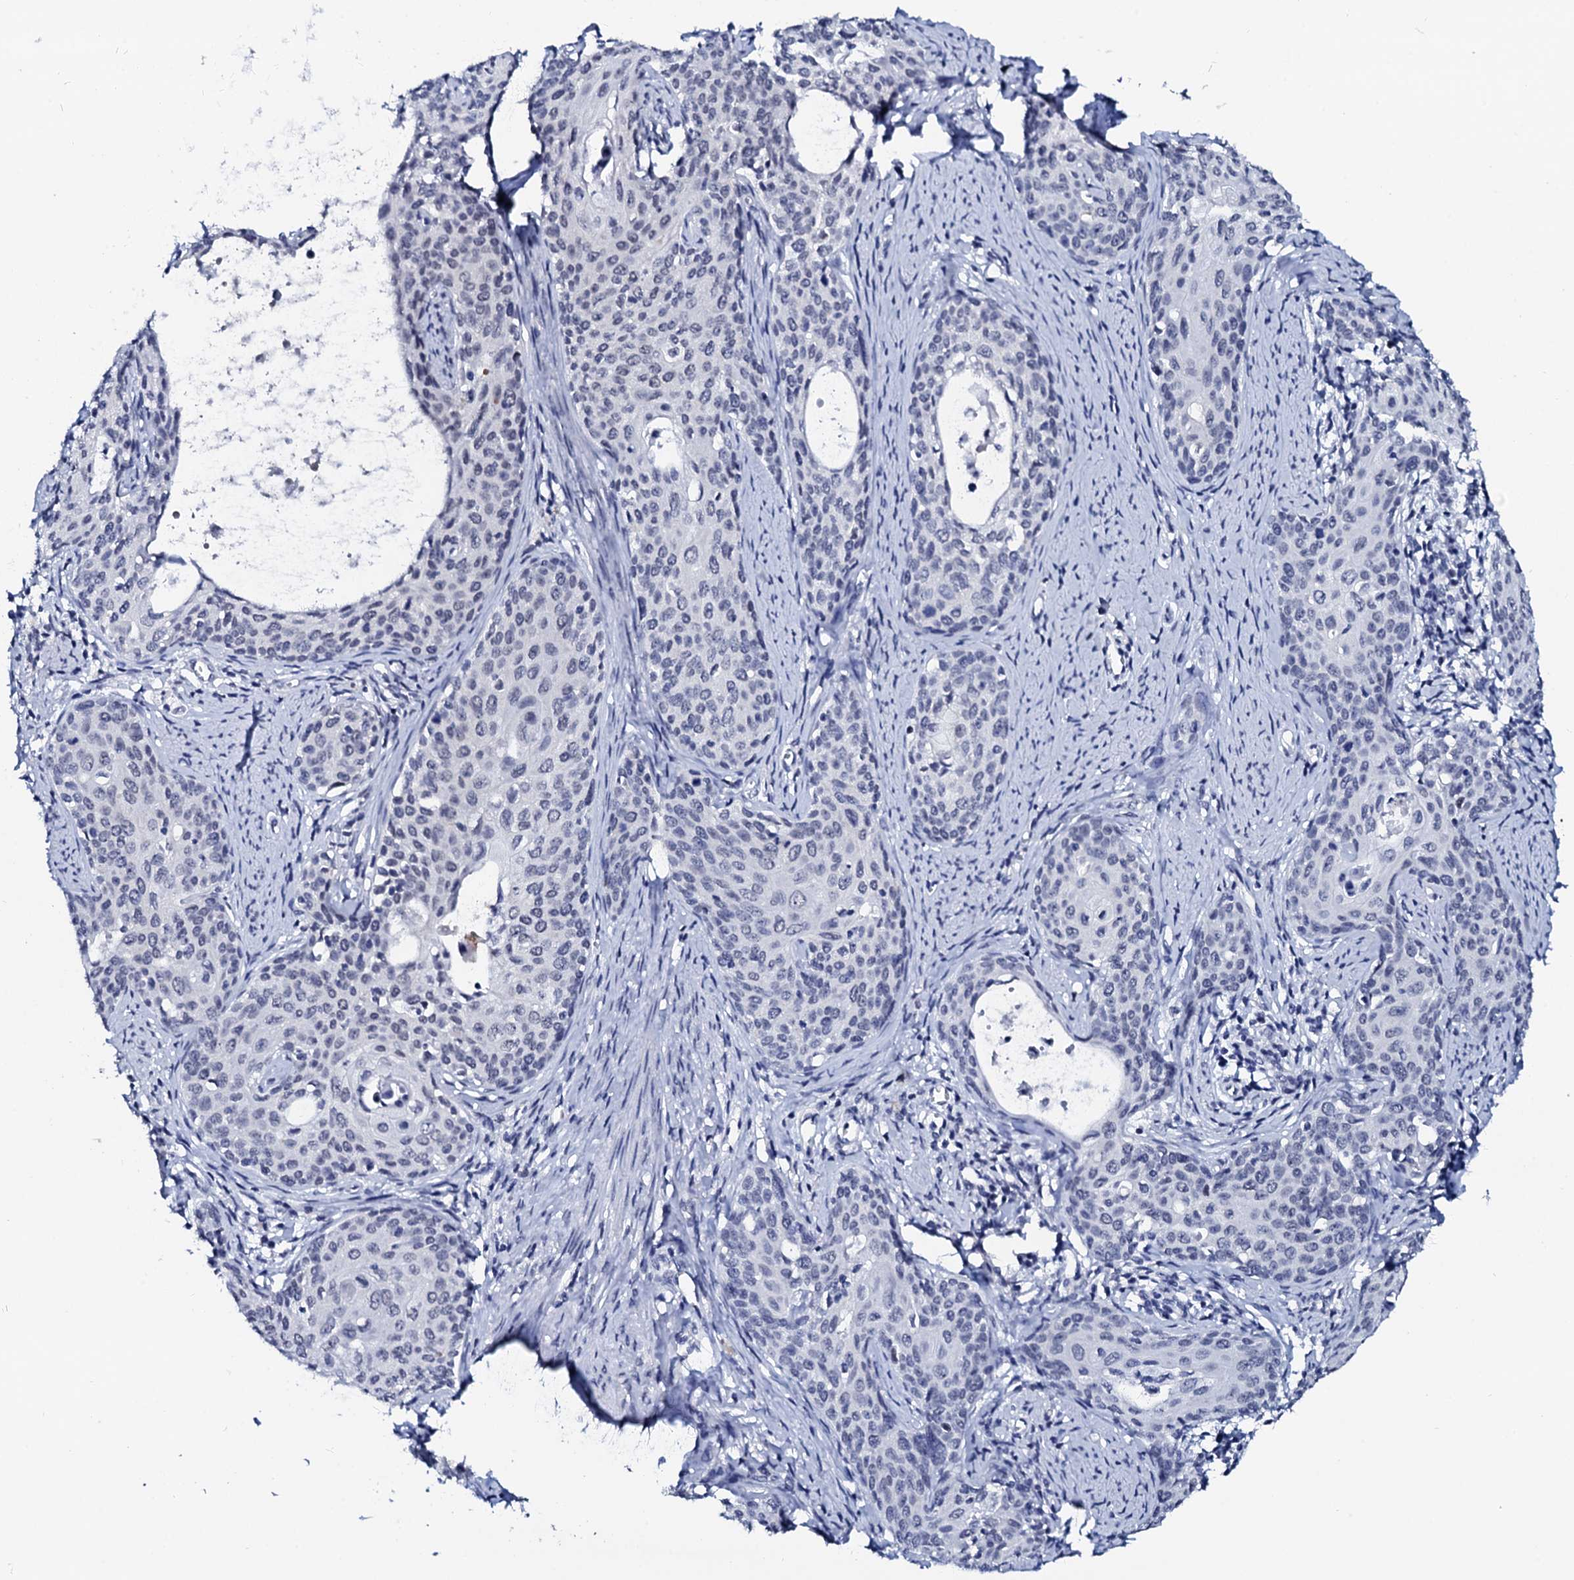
{"staining": {"intensity": "negative", "quantity": "none", "location": "none"}, "tissue": "cervical cancer", "cell_type": "Tumor cells", "image_type": "cancer", "snomed": [{"axis": "morphology", "description": "Squamous cell carcinoma, NOS"}, {"axis": "topography", "description": "Cervix"}], "caption": "Tumor cells show no significant protein staining in cervical cancer (squamous cell carcinoma).", "gene": "SPATA19", "patient": {"sex": "female", "age": 52}}